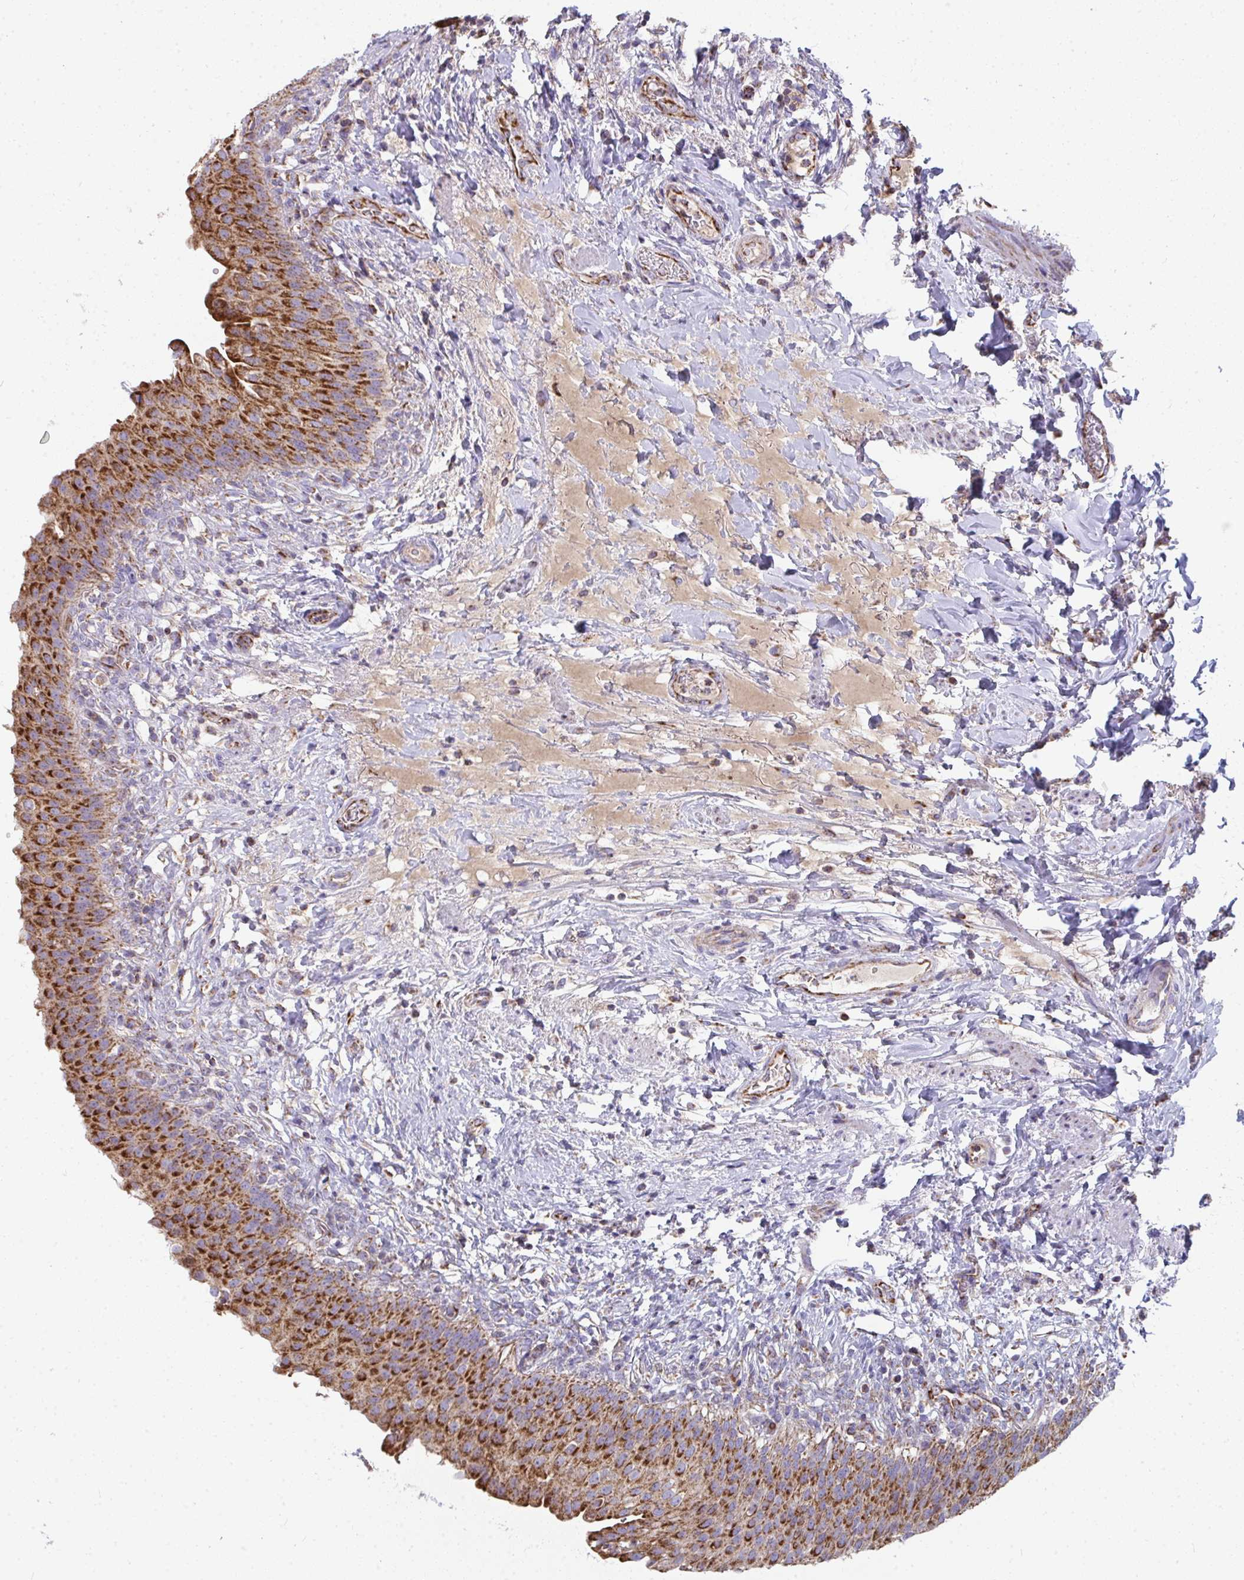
{"staining": {"intensity": "strong", "quantity": ">75%", "location": "cytoplasmic/membranous"}, "tissue": "urinary bladder", "cell_type": "Urothelial cells", "image_type": "normal", "snomed": [{"axis": "morphology", "description": "Normal tissue, NOS"}, {"axis": "topography", "description": "Urinary bladder"}, {"axis": "topography", "description": "Peripheral nerve tissue"}], "caption": "A brown stain shows strong cytoplasmic/membranous staining of a protein in urothelial cells of normal human urinary bladder. The staining was performed using DAB, with brown indicating positive protein expression. Nuclei are stained blue with hematoxylin.", "gene": "FAHD1", "patient": {"sex": "female", "age": 60}}